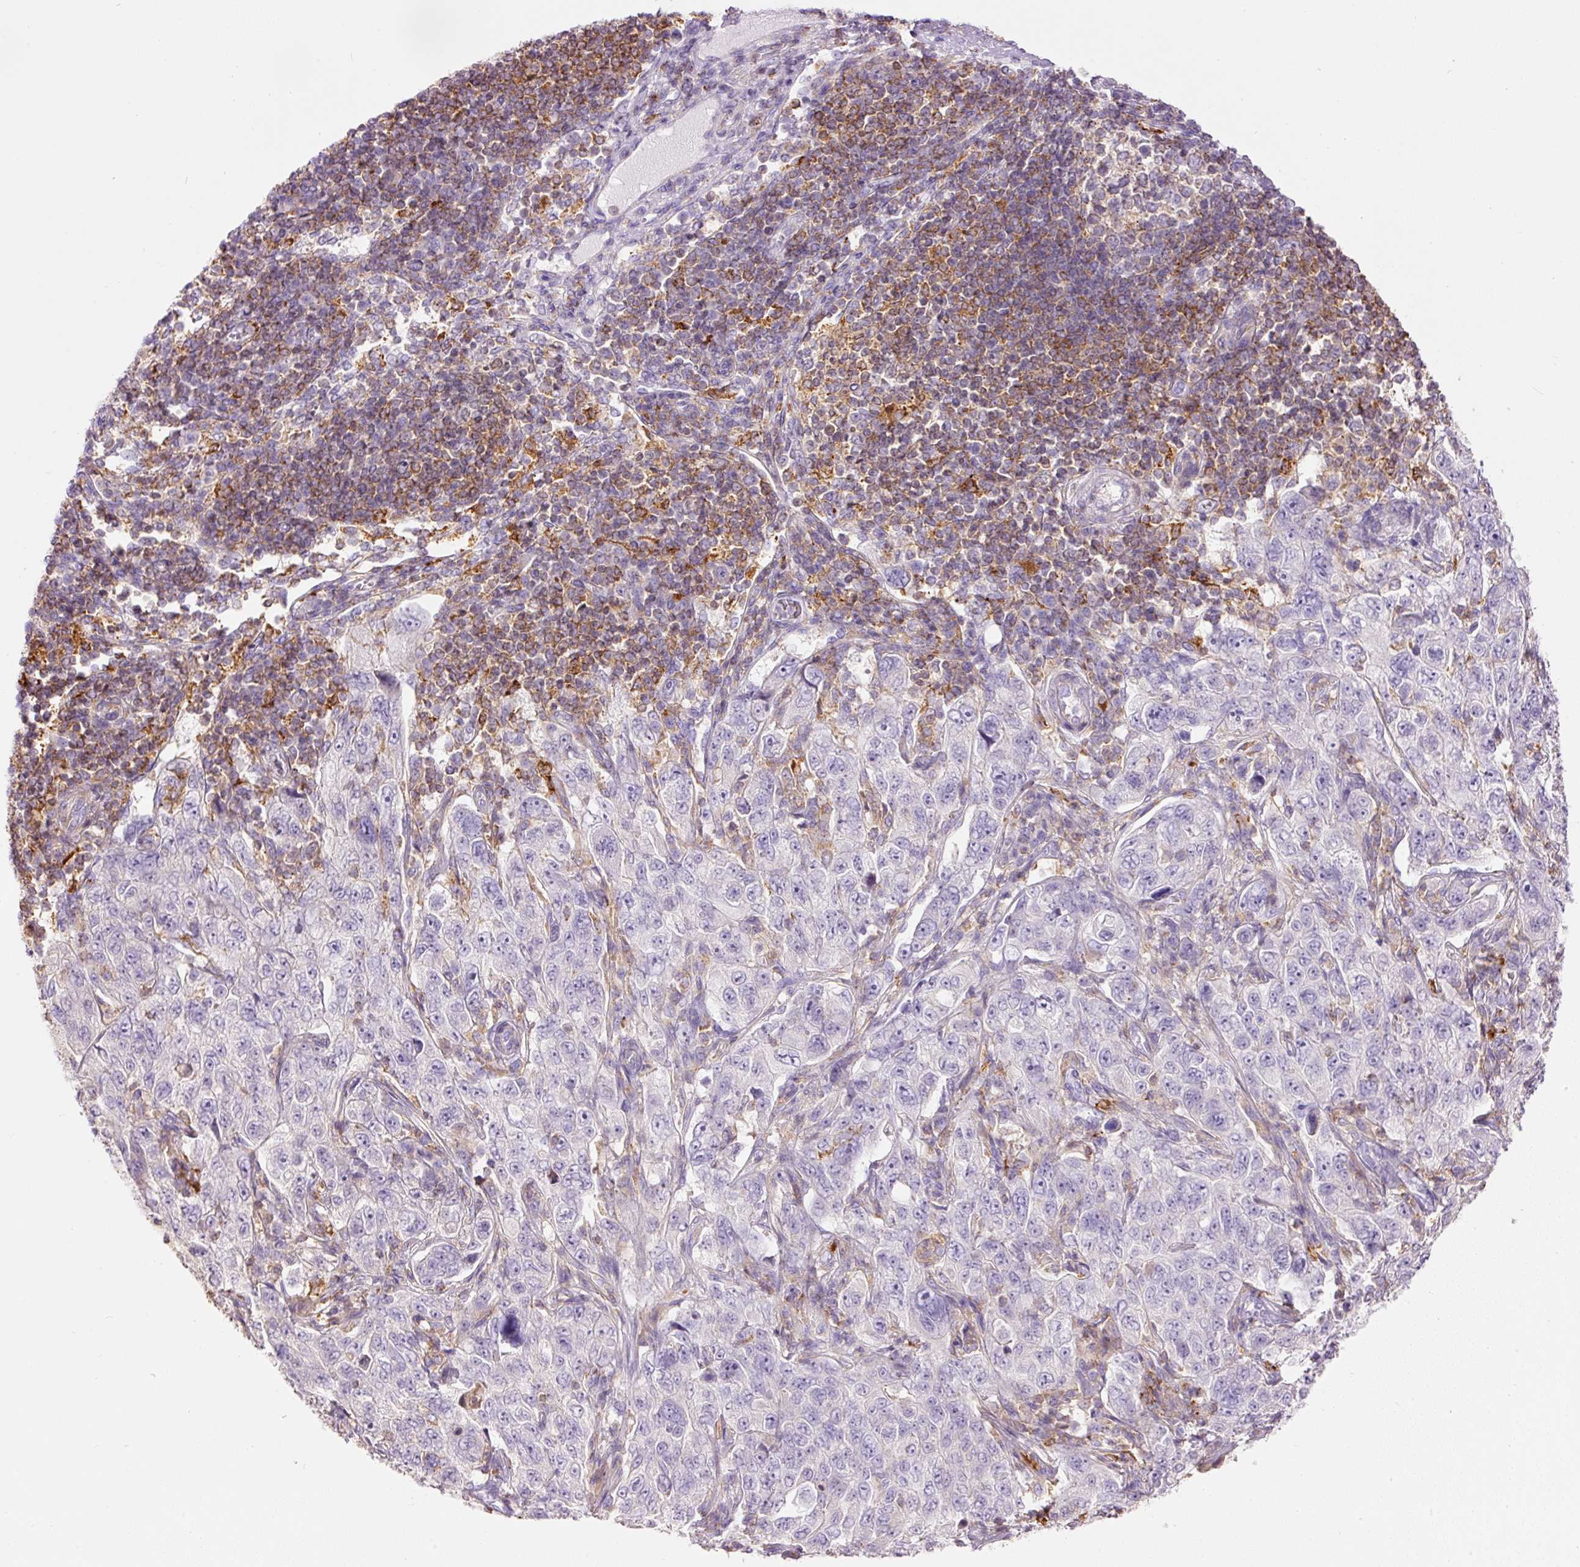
{"staining": {"intensity": "negative", "quantity": "none", "location": "none"}, "tissue": "pancreatic cancer", "cell_type": "Tumor cells", "image_type": "cancer", "snomed": [{"axis": "morphology", "description": "Adenocarcinoma, NOS"}, {"axis": "topography", "description": "Pancreas"}], "caption": "IHC image of adenocarcinoma (pancreatic) stained for a protein (brown), which shows no positivity in tumor cells.", "gene": "DOK6", "patient": {"sex": "male", "age": 68}}